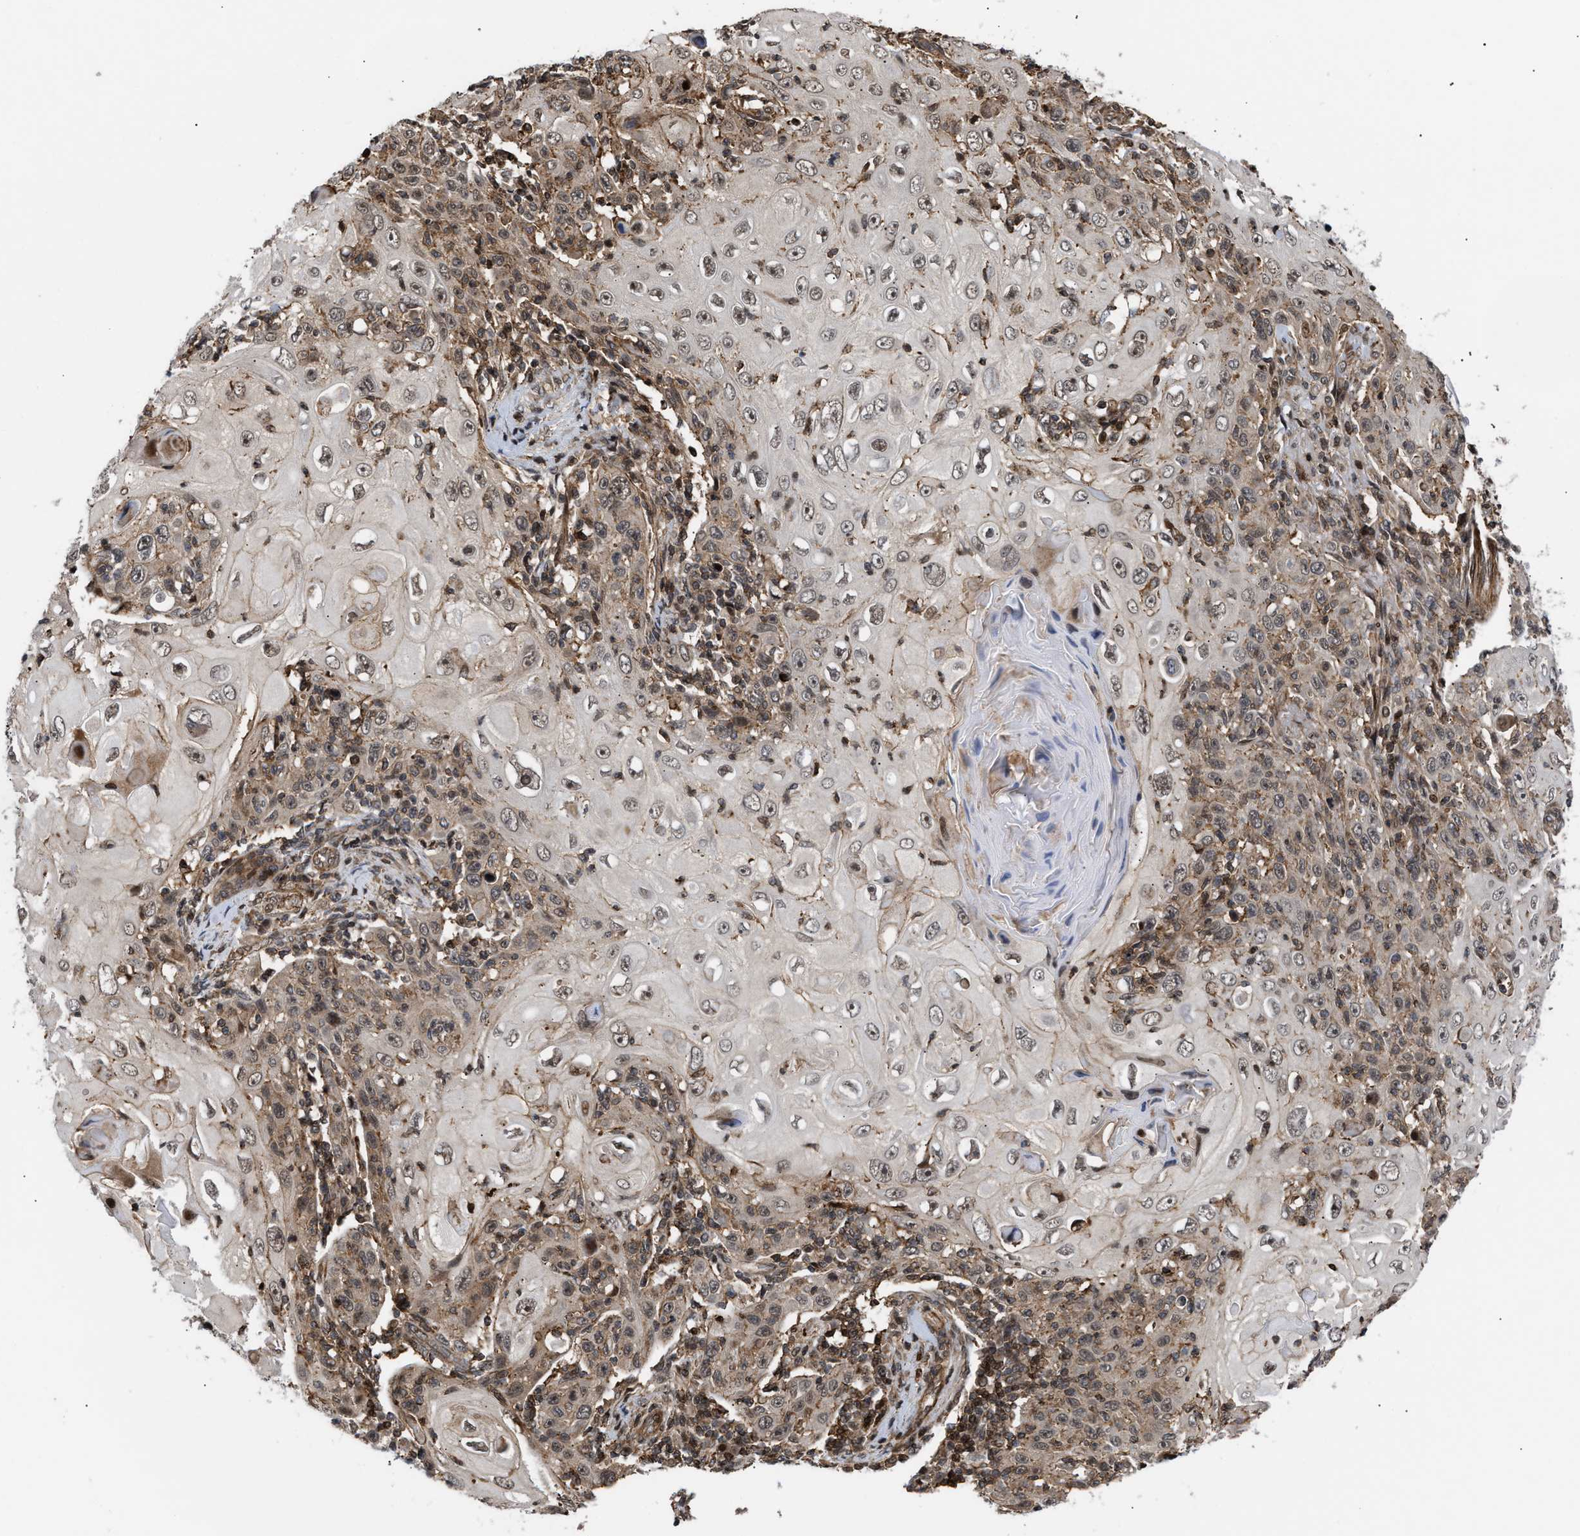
{"staining": {"intensity": "weak", "quantity": ">75%", "location": "cytoplasmic/membranous,nuclear"}, "tissue": "skin cancer", "cell_type": "Tumor cells", "image_type": "cancer", "snomed": [{"axis": "morphology", "description": "Squamous cell carcinoma, NOS"}, {"axis": "topography", "description": "Skin"}], "caption": "Skin cancer (squamous cell carcinoma) stained with DAB (3,3'-diaminobenzidine) immunohistochemistry (IHC) shows low levels of weak cytoplasmic/membranous and nuclear positivity in about >75% of tumor cells.", "gene": "STAU2", "patient": {"sex": "female", "age": 88}}